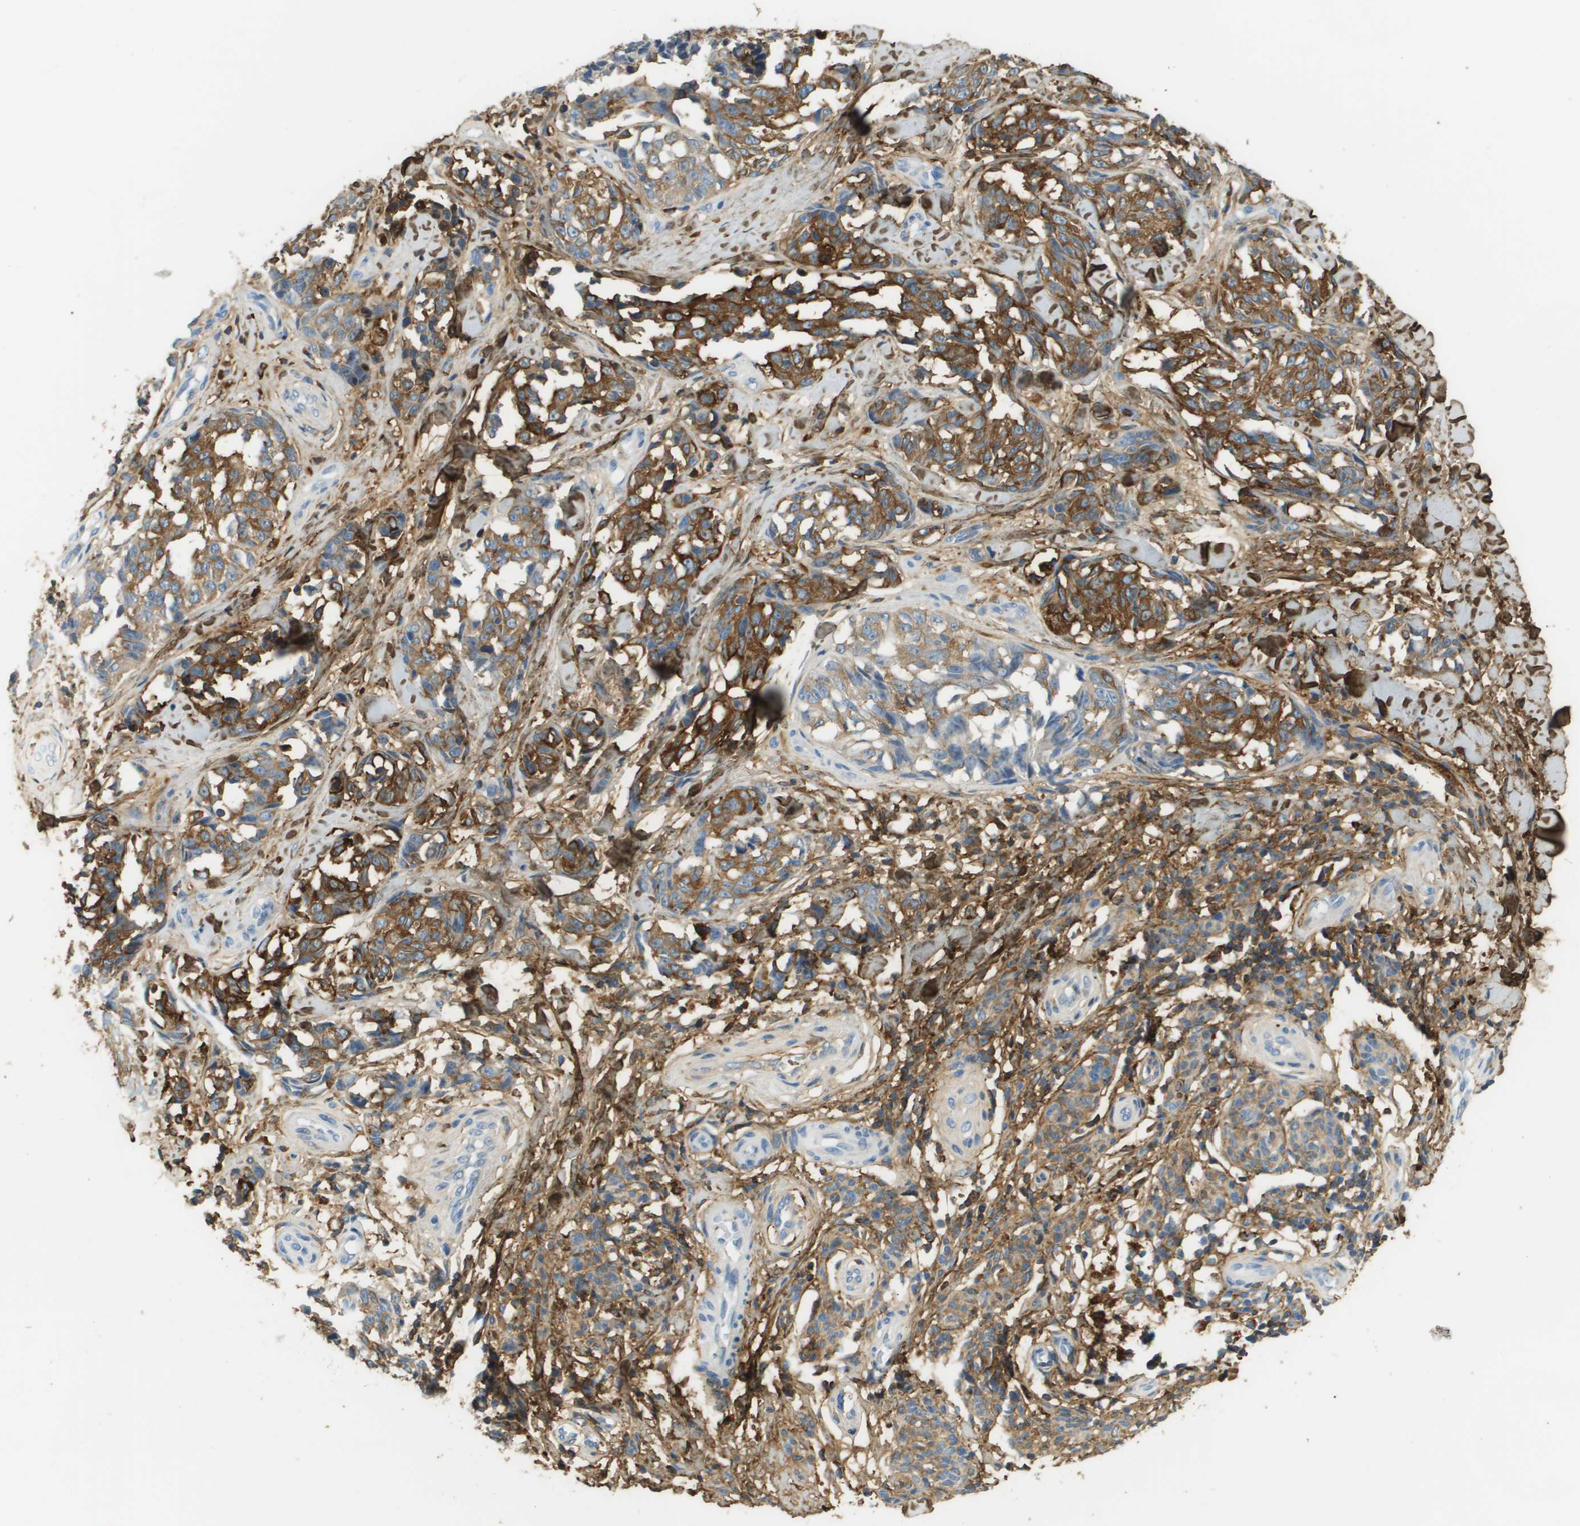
{"staining": {"intensity": "moderate", "quantity": ">75%", "location": "cytoplasmic/membranous"}, "tissue": "melanoma", "cell_type": "Tumor cells", "image_type": "cancer", "snomed": [{"axis": "morphology", "description": "Malignant melanoma, NOS"}, {"axis": "topography", "description": "Skin"}], "caption": "IHC (DAB) staining of human malignant melanoma displays moderate cytoplasmic/membranous protein staining in about >75% of tumor cells.", "gene": "DCN", "patient": {"sex": "female", "age": 64}}